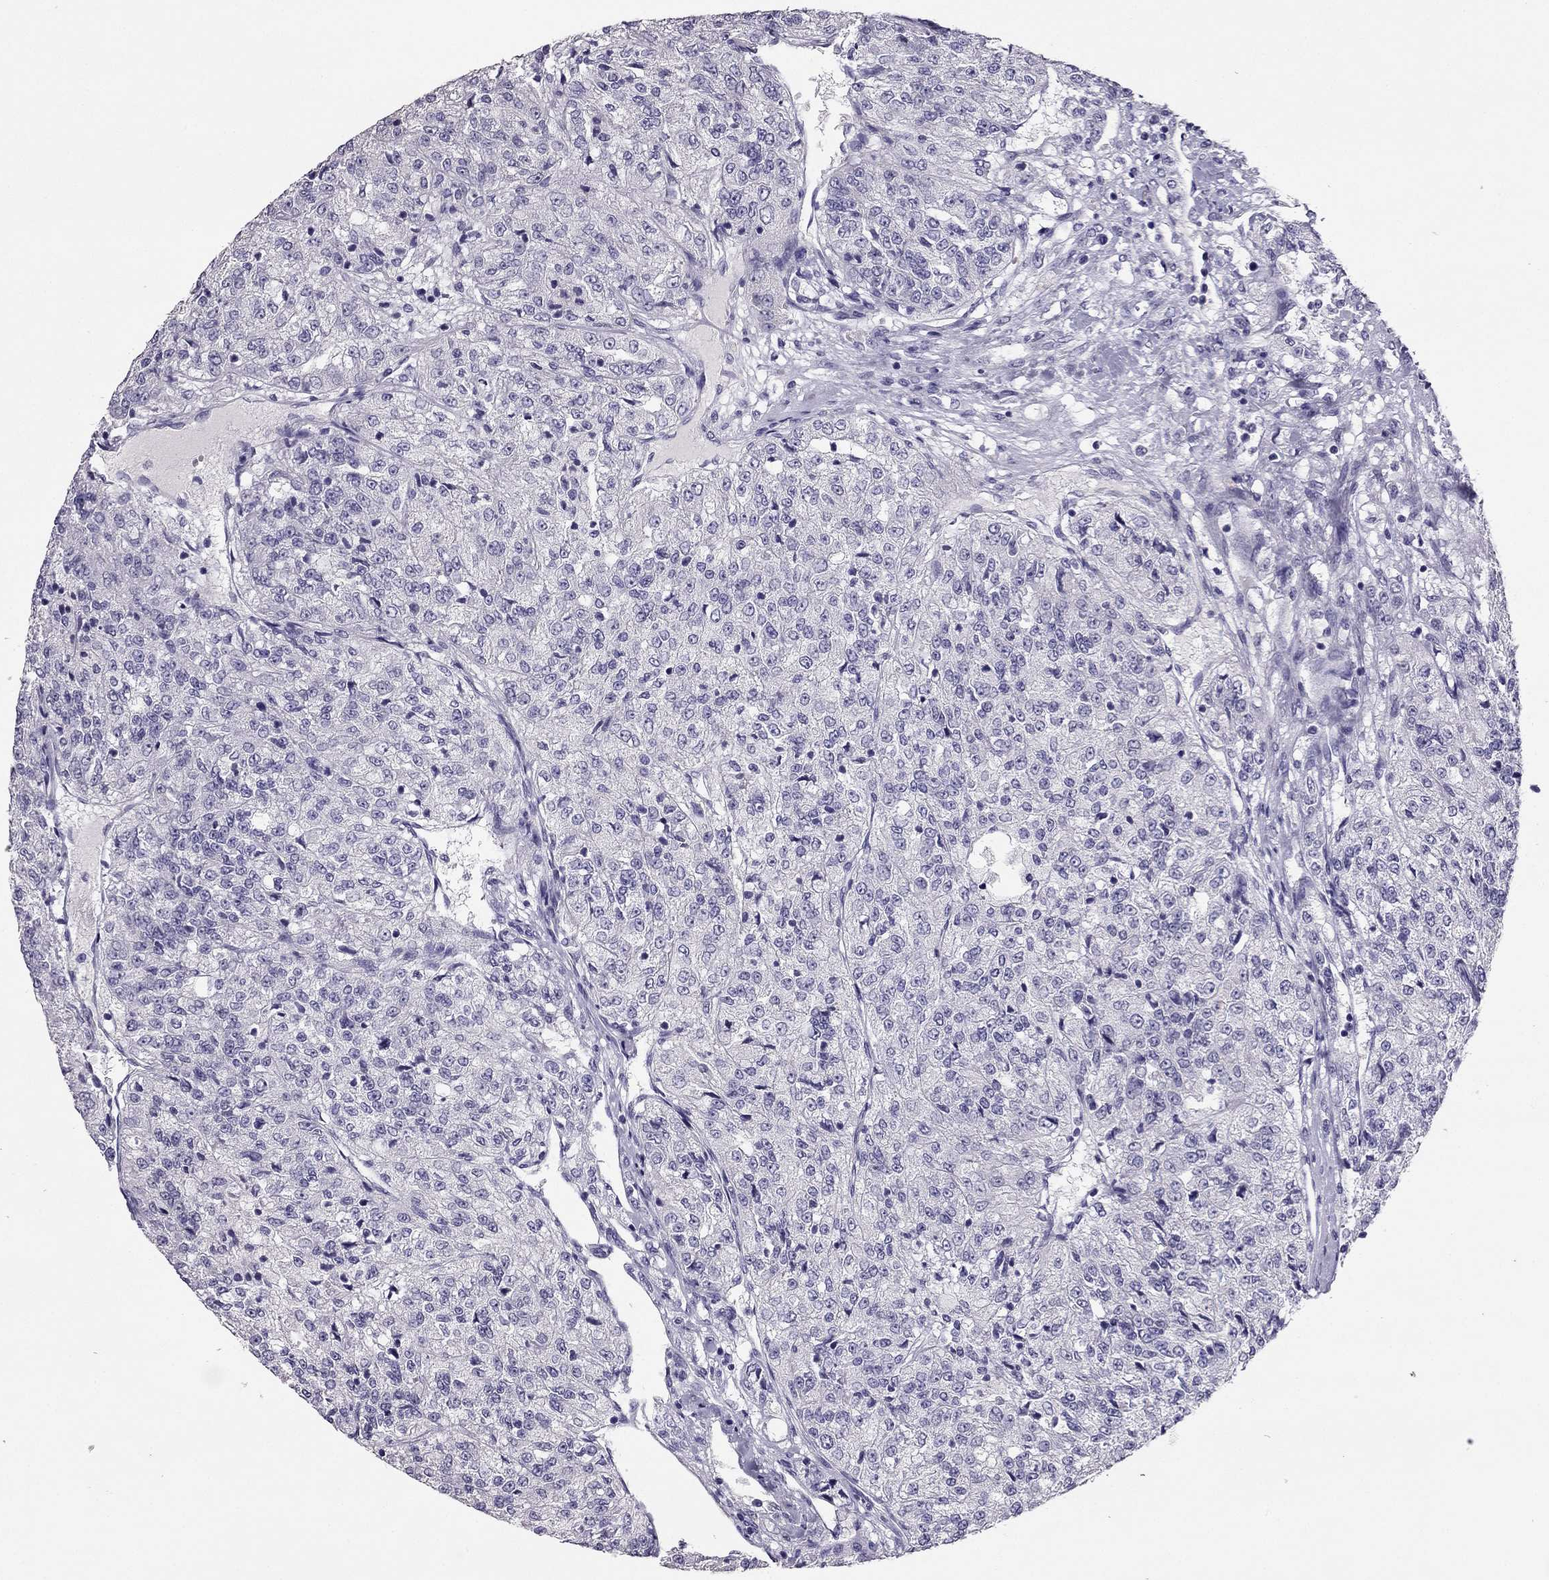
{"staining": {"intensity": "negative", "quantity": "none", "location": "none"}, "tissue": "renal cancer", "cell_type": "Tumor cells", "image_type": "cancer", "snomed": [{"axis": "morphology", "description": "Adenocarcinoma, NOS"}, {"axis": "topography", "description": "Kidney"}], "caption": "The image displays no staining of tumor cells in renal adenocarcinoma. Brightfield microscopy of immunohistochemistry (IHC) stained with DAB (3,3'-diaminobenzidine) (brown) and hematoxylin (blue), captured at high magnification.", "gene": "RHO", "patient": {"sex": "female", "age": 63}}